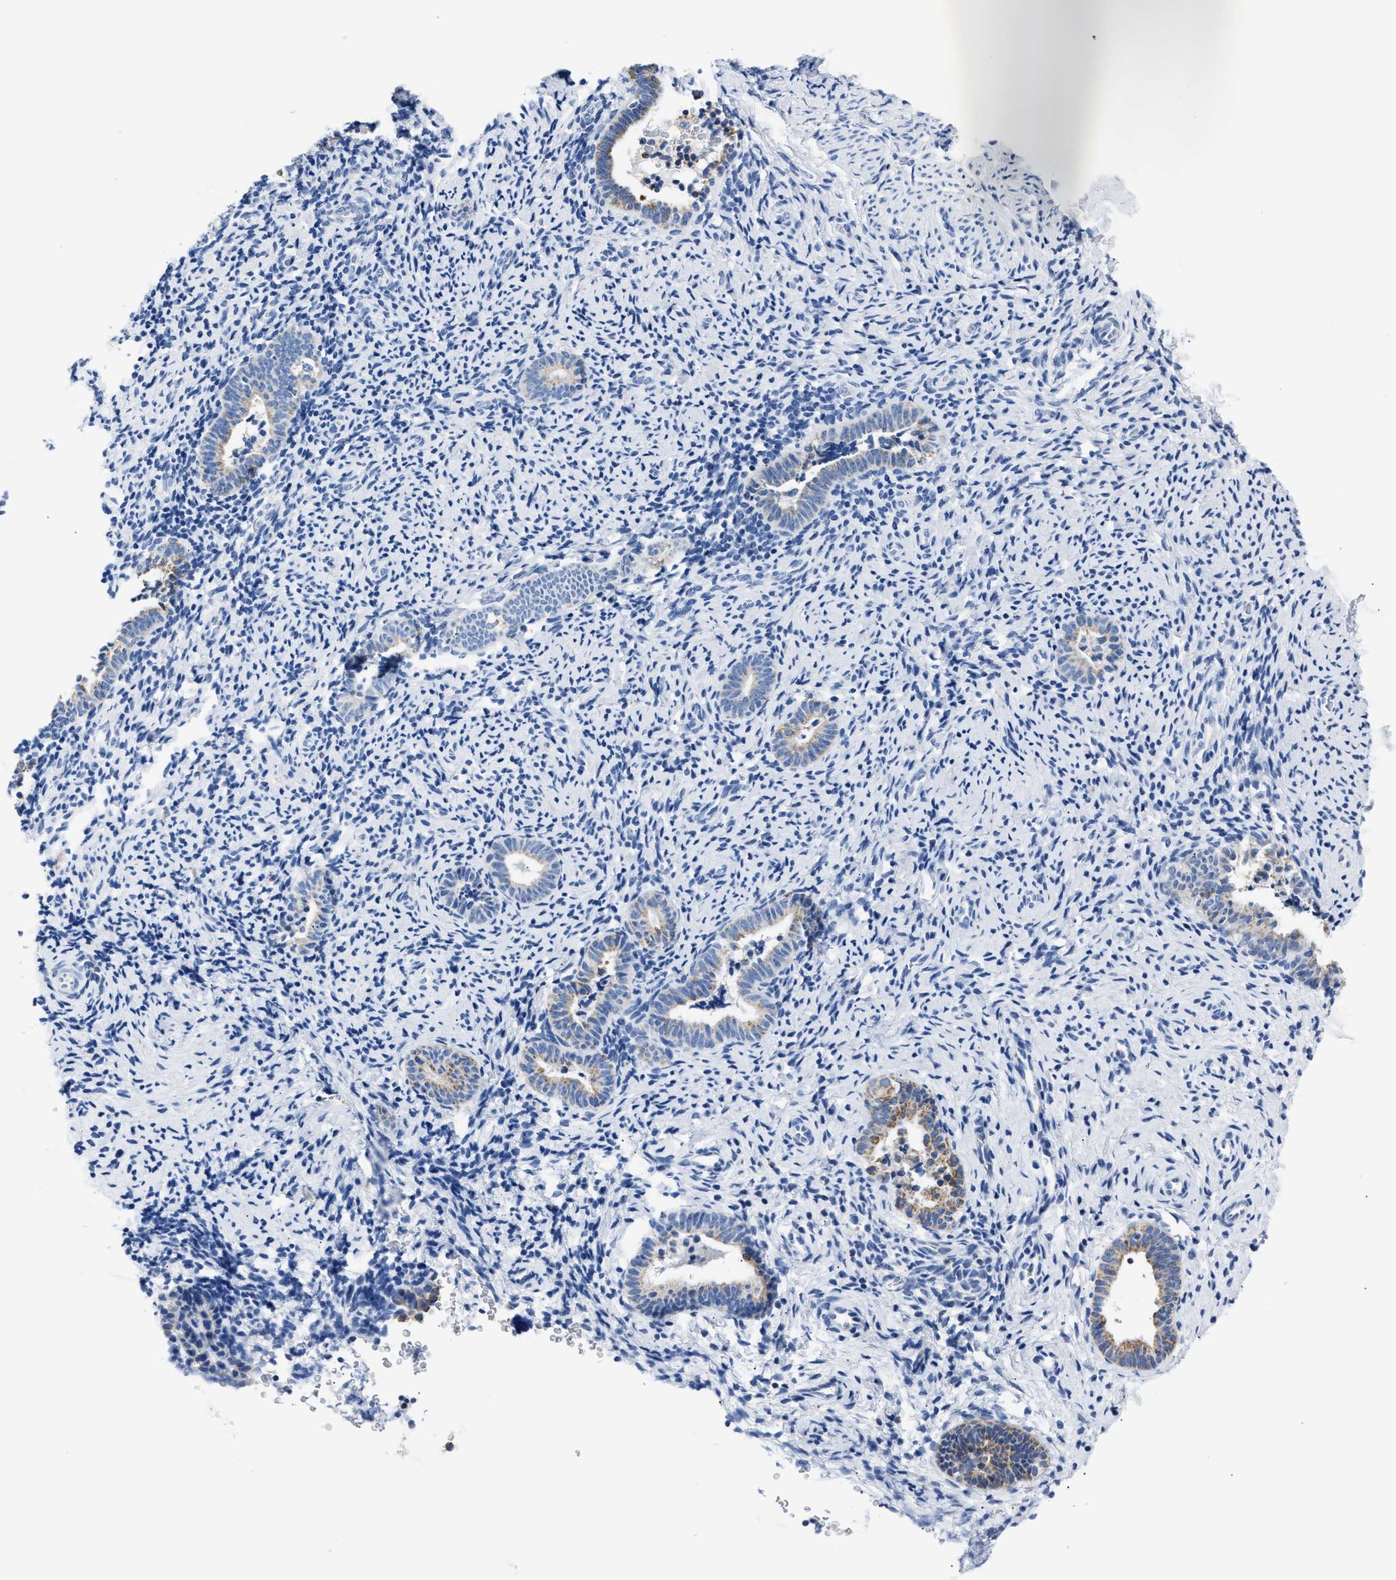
{"staining": {"intensity": "negative", "quantity": "none", "location": "none"}, "tissue": "endometrium", "cell_type": "Cells in endometrial stroma", "image_type": "normal", "snomed": [{"axis": "morphology", "description": "Normal tissue, NOS"}, {"axis": "topography", "description": "Endometrium"}], "caption": "Immunohistochemistry (IHC) of unremarkable human endometrium exhibits no positivity in cells in endometrial stroma. The staining was performed using DAB to visualize the protein expression in brown, while the nuclei were stained in blue with hematoxylin (Magnification: 20x).", "gene": "AMACR", "patient": {"sex": "female", "age": 51}}